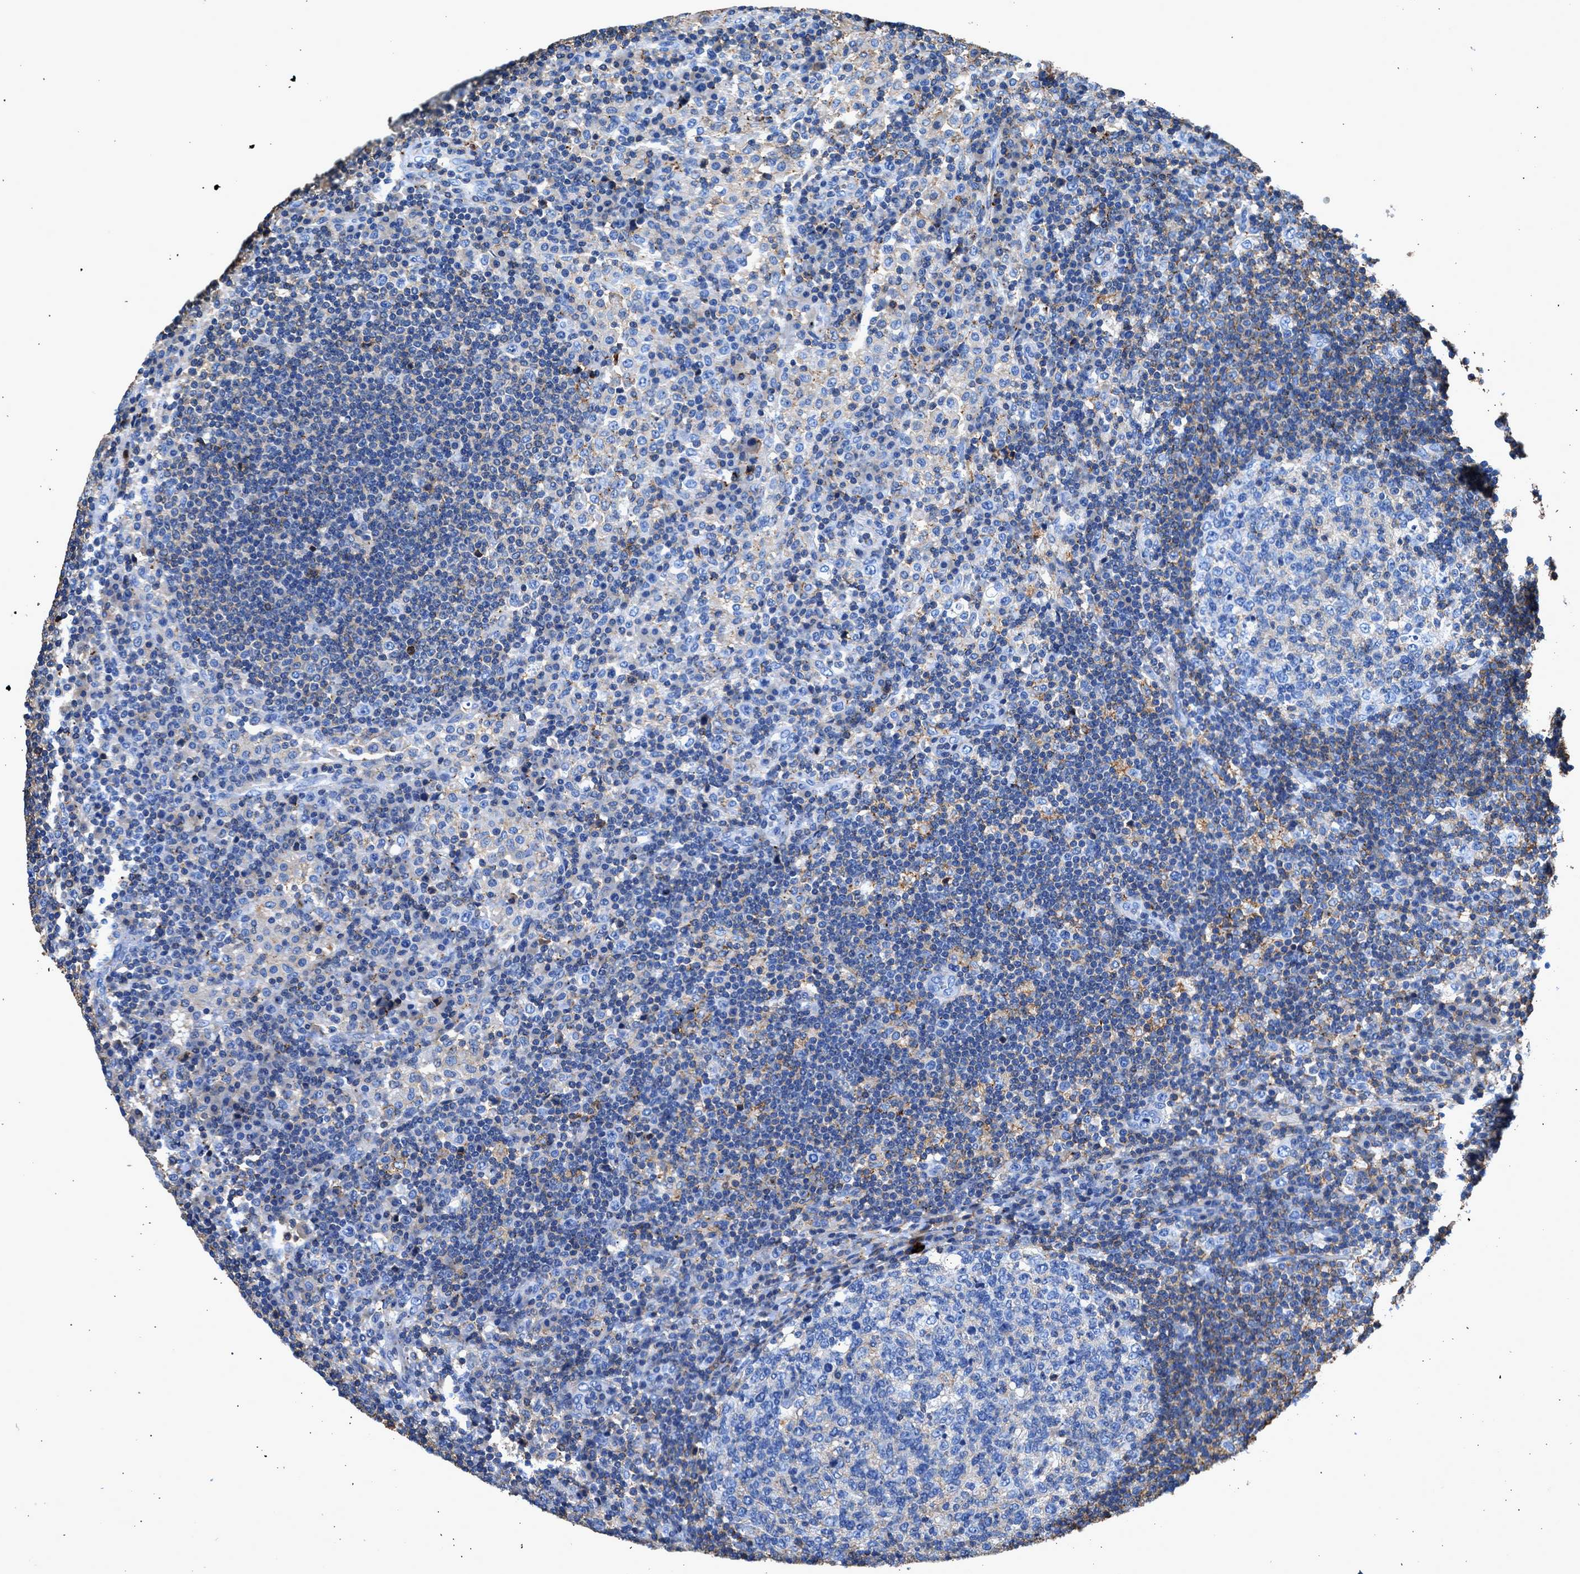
{"staining": {"intensity": "negative", "quantity": "none", "location": "none"}, "tissue": "lymph node", "cell_type": "Germinal center cells", "image_type": "normal", "snomed": [{"axis": "morphology", "description": "Normal tissue, NOS"}, {"axis": "topography", "description": "Lymph node"}], "caption": "Immunohistochemistry (IHC) of unremarkable human lymph node exhibits no staining in germinal center cells.", "gene": "KCNQ4", "patient": {"sex": "female", "age": 53}}